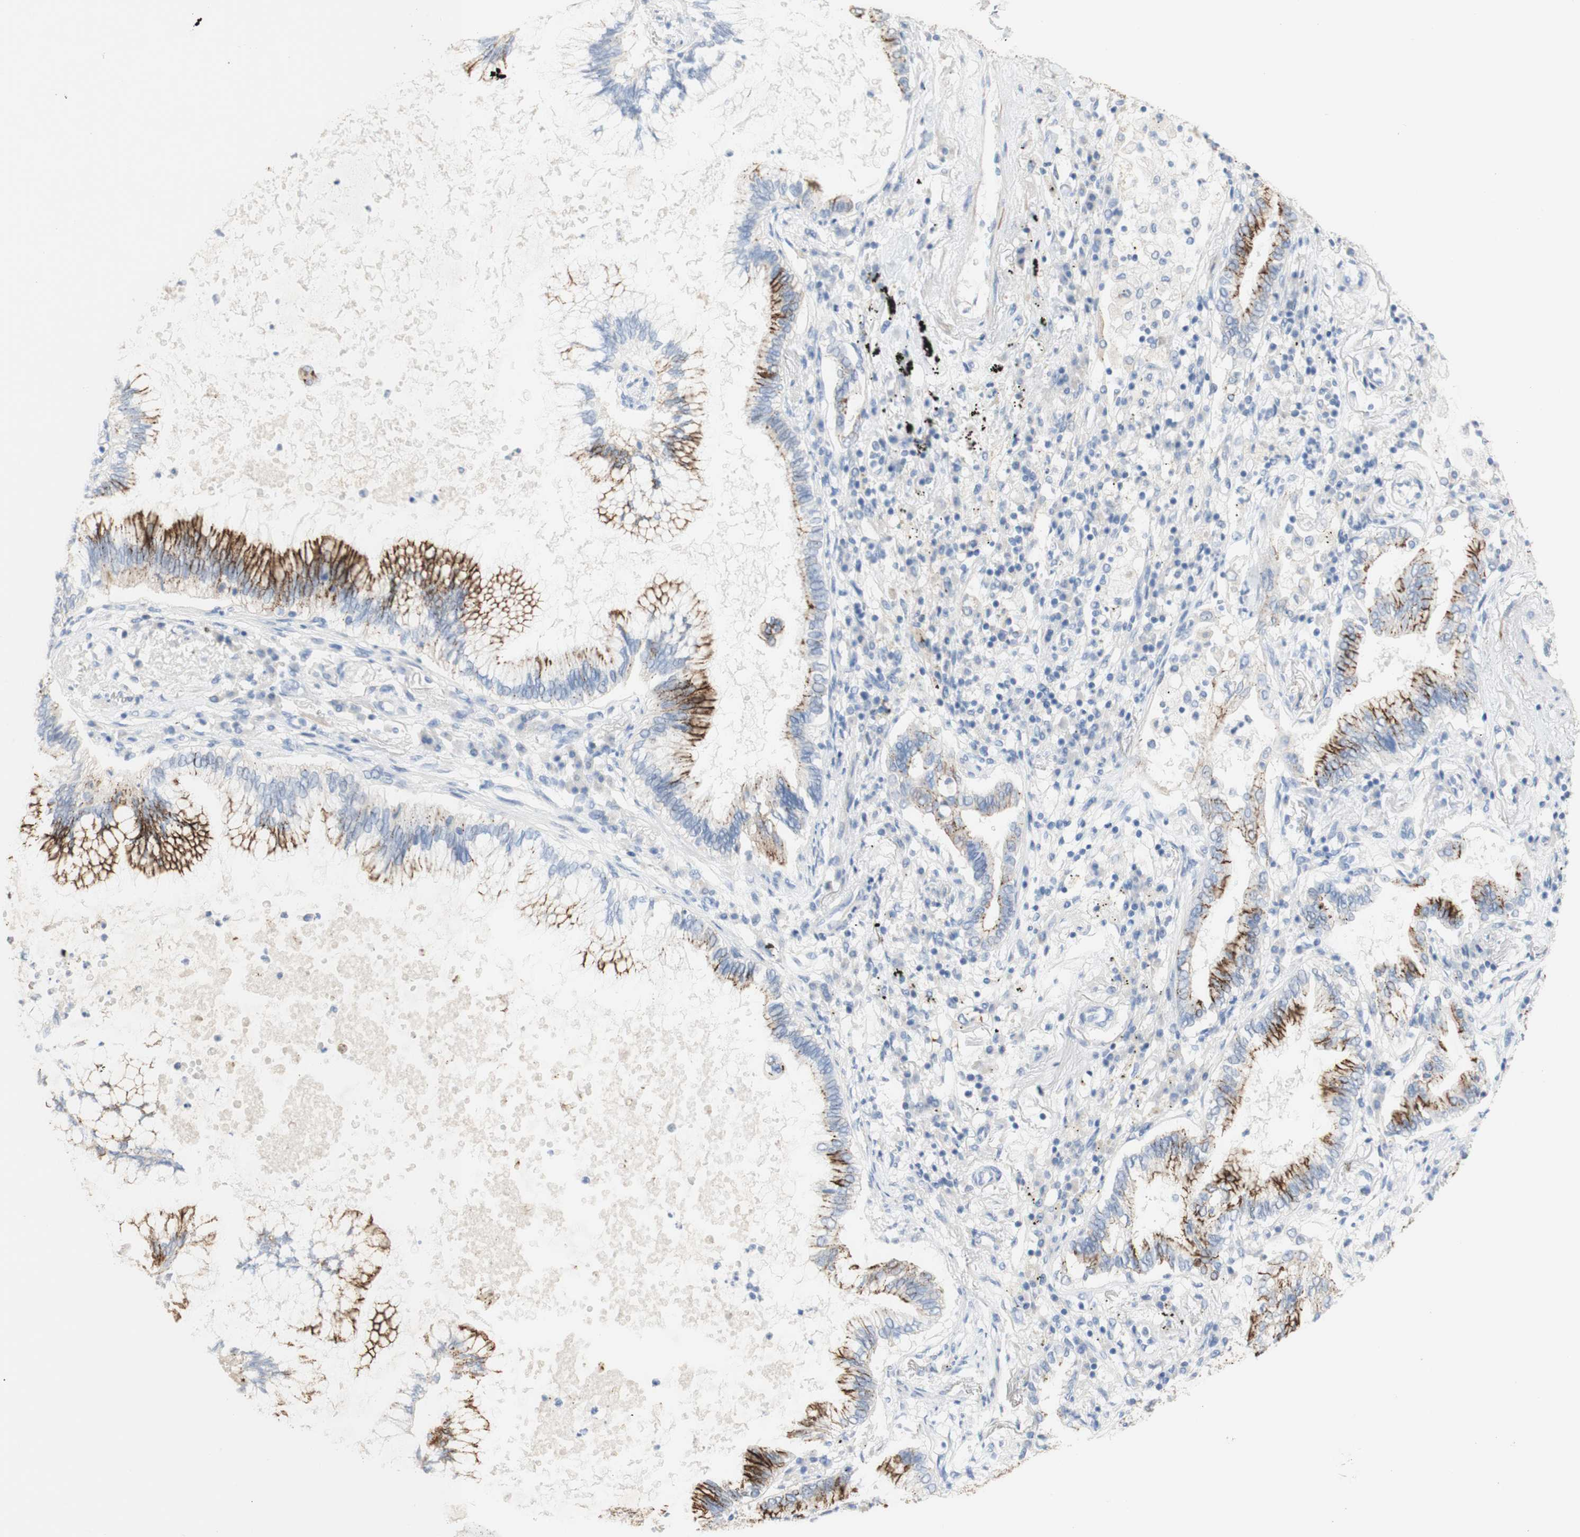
{"staining": {"intensity": "moderate", "quantity": ">75%", "location": "cytoplasmic/membranous"}, "tissue": "lung cancer", "cell_type": "Tumor cells", "image_type": "cancer", "snomed": [{"axis": "morphology", "description": "Normal tissue, NOS"}, {"axis": "morphology", "description": "Adenocarcinoma, NOS"}, {"axis": "topography", "description": "Bronchus"}, {"axis": "topography", "description": "Lung"}], "caption": "Lung cancer stained with IHC shows moderate cytoplasmic/membranous expression in approximately >75% of tumor cells.", "gene": "DSC2", "patient": {"sex": "female", "age": 70}}